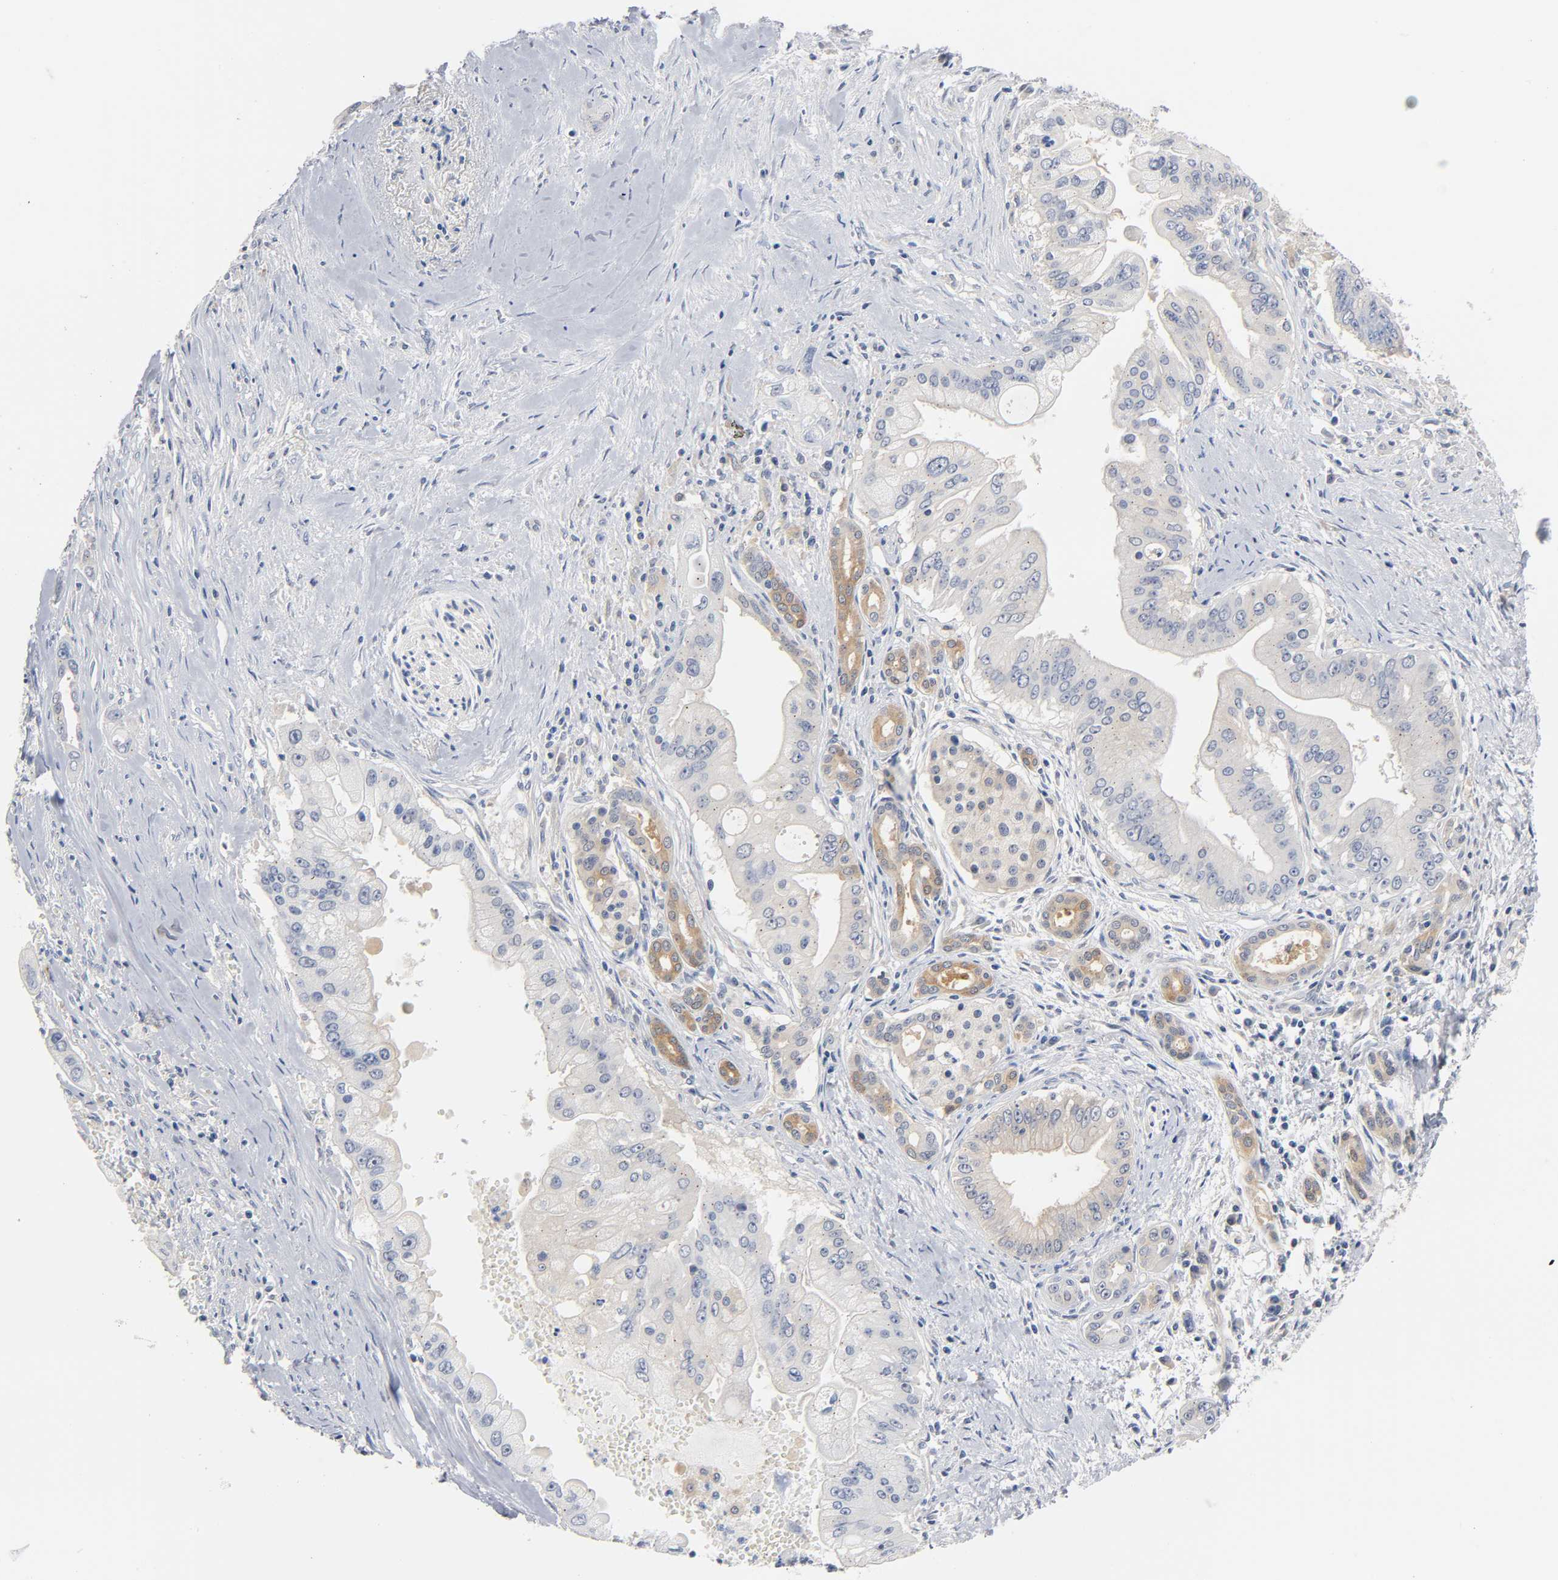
{"staining": {"intensity": "weak", "quantity": ">75%", "location": "cytoplasmic/membranous"}, "tissue": "pancreatic cancer", "cell_type": "Tumor cells", "image_type": "cancer", "snomed": [{"axis": "morphology", "description": "Adenocarcinoma, NOS"}, {"axis": "topography", "description": "Pancreas"}], "caption": "Pancreatic cancer tissue exhibits weak cytoplasmic/membranous expression in about >75% of tumor cells, visualized by immunohistochemistry.", "gene": "FYN", "patient": {"sex": "male", "age": 59}}